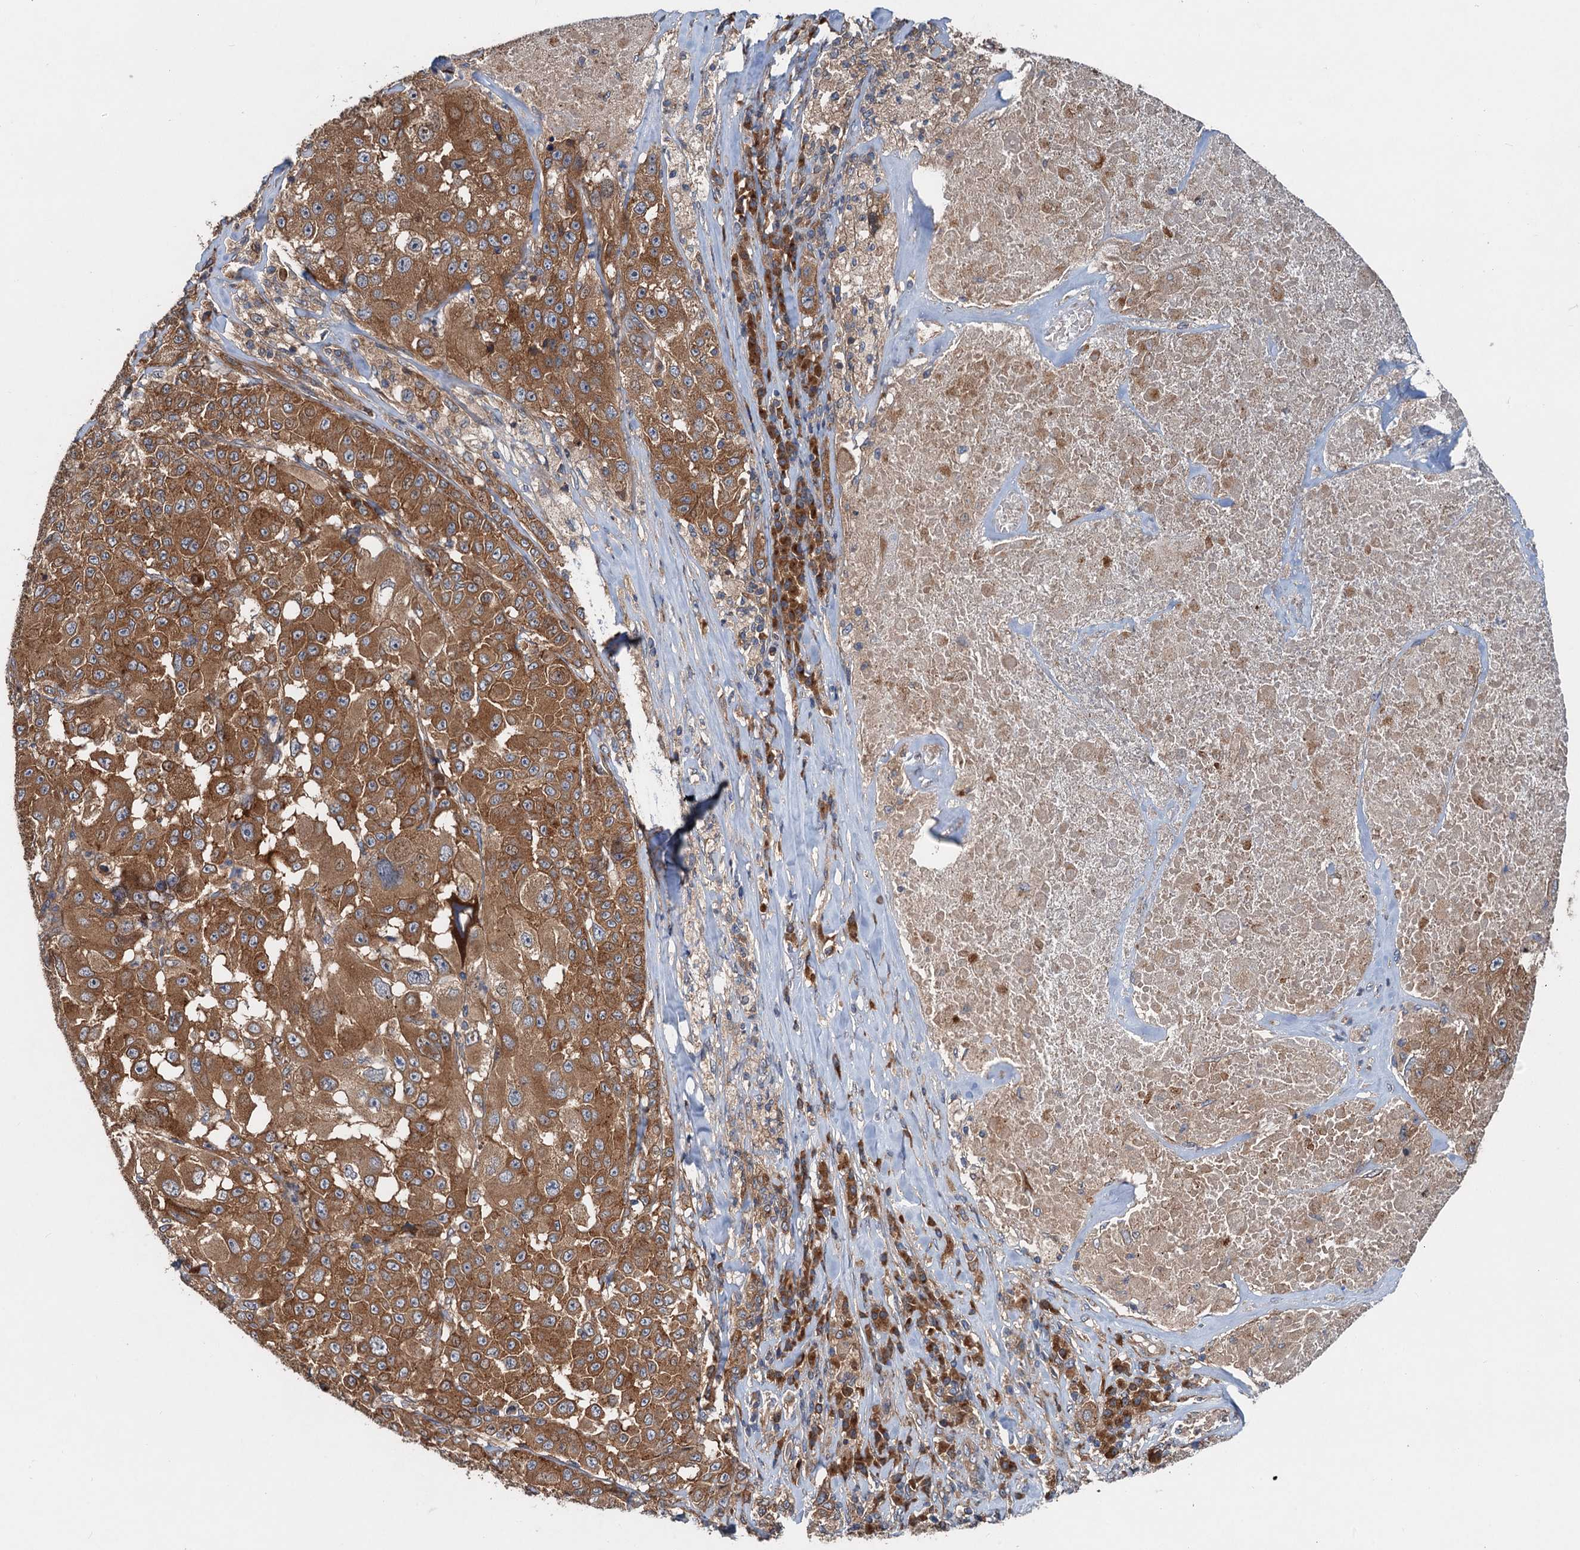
{"staining": {"intensity": "moderate", "quantity": ">75%", "location": "cytoplasmic/membranous"}, "tissue": "melanoma", "cell_type": "Tumor cells", "image_type": "cancer", "snomed": [{"axis": "morphology", "description": "Malignant melanoma, Metastatic site"}, {"axis": "topography", "description": "Lymph node"}], "caption": "Immunohistochemical staining of human malignant melanoma (metastatic site) shows medium levels of moderate cytoplasmic/membranous protein expression in approximately >75% of tumor cells. The protein is stained brown, and the nuclei are stained in blue (DAB (3,3'-diaminobenzidine) IHC with brightfield microscopy, high magnification).", "gene": "COG3", "patient": {"sex": "male", "age": 62}}